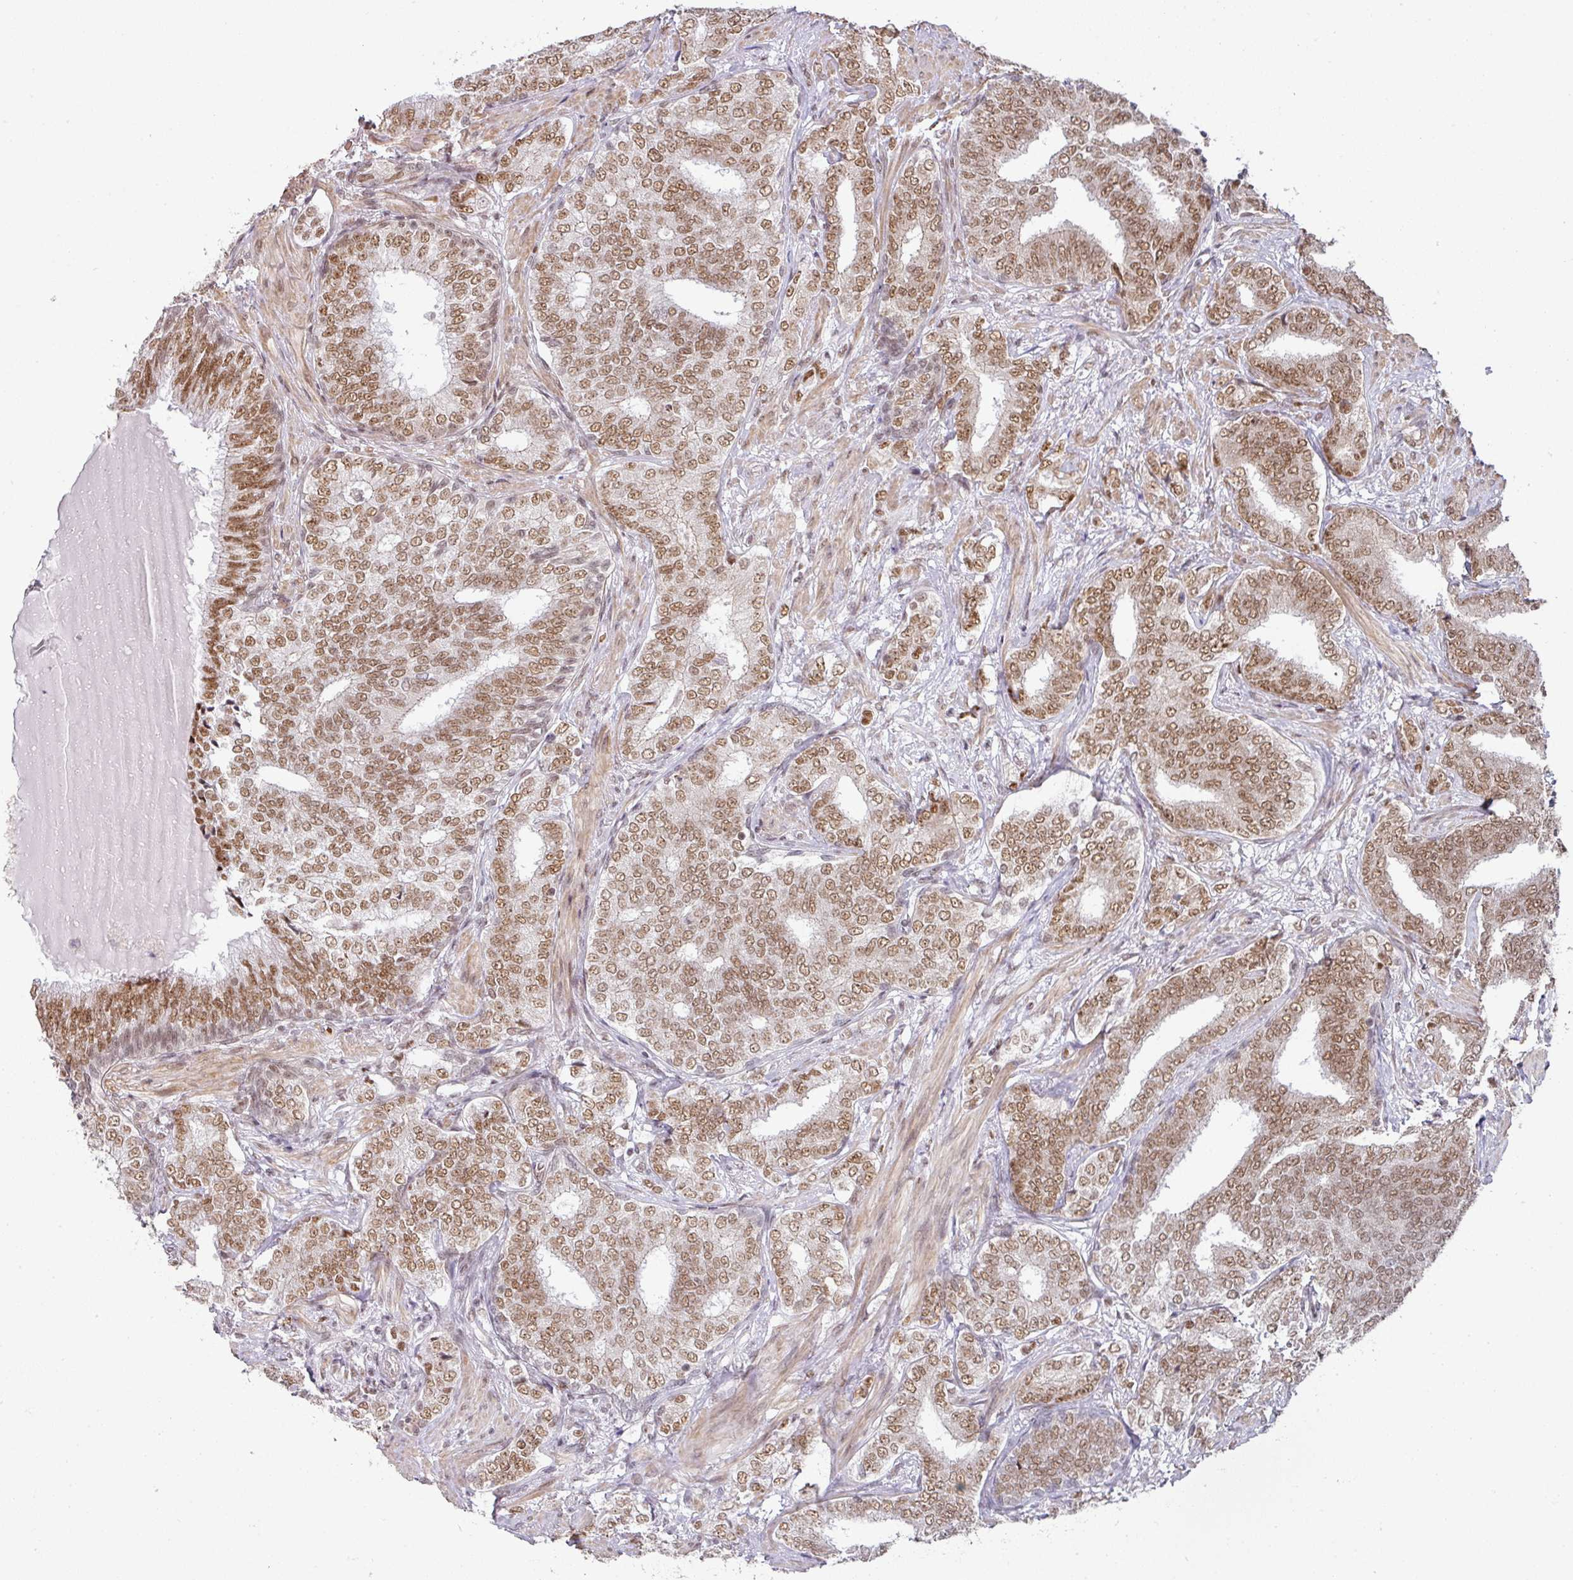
{"staining": {"intensity": "moderate", "quantity": ">75%", "location": "nuclear"}, "tissue": "prostate cancer", "cell_type": "Tumor cells", "image_type": "cancer", "snomed": [{"axis": "morphology", "description": "Adenocarcinoma, High grade"}, {"axis": "topography", "description": "Prostate"}], "caption": "Protein analysis of prostate cancer (adenocarcinoma (high-grade)) tissue displays moderate nuclear positivity in approximately >75% of tumor cells. (DAB (3,3'-diaminobenzidine) IHC with brightfield microscopy, high magnification).", "gene": "NCOA5", "patient": {"sex": "male", "age": 72}}